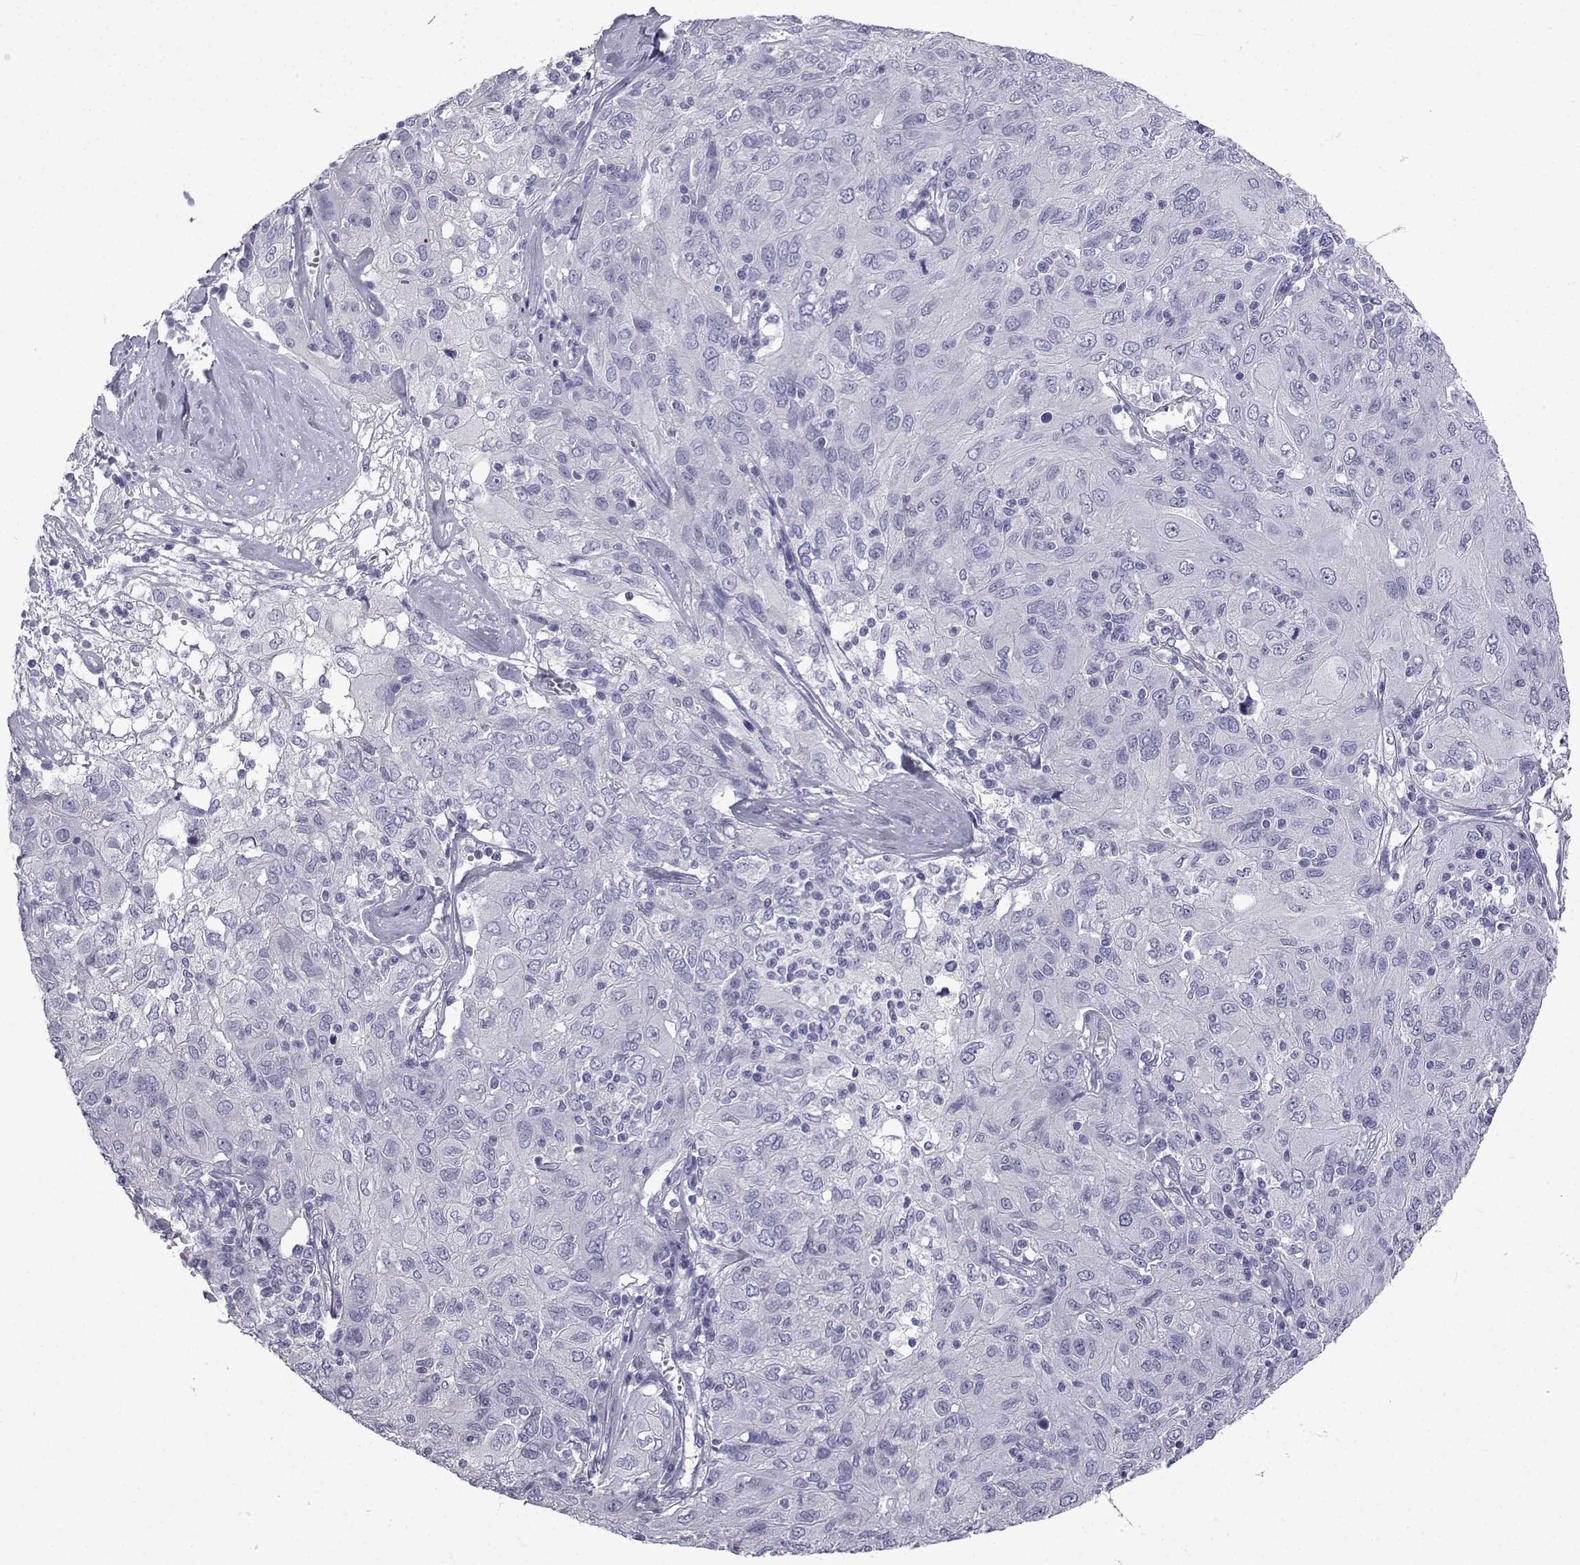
{"staining": {"intensity": "negative", "quantity": "none", "location": "none"}, "tissue": "ovarian cancer", "cell_type": "Tumor cells", "image_type": "cancer", "snomed": [{"axis": "morphology", "description": "Carcinoma, endometroid"}, {"axis": "topography", "description": "Ovary"}], "caption": "This is an immunohistochemistry image of endometroid carcinoma (ovarian). There is no staining in tumor cells.", "gene": "PCSK1N", "patient": {"sex": "female", "age": 50}}